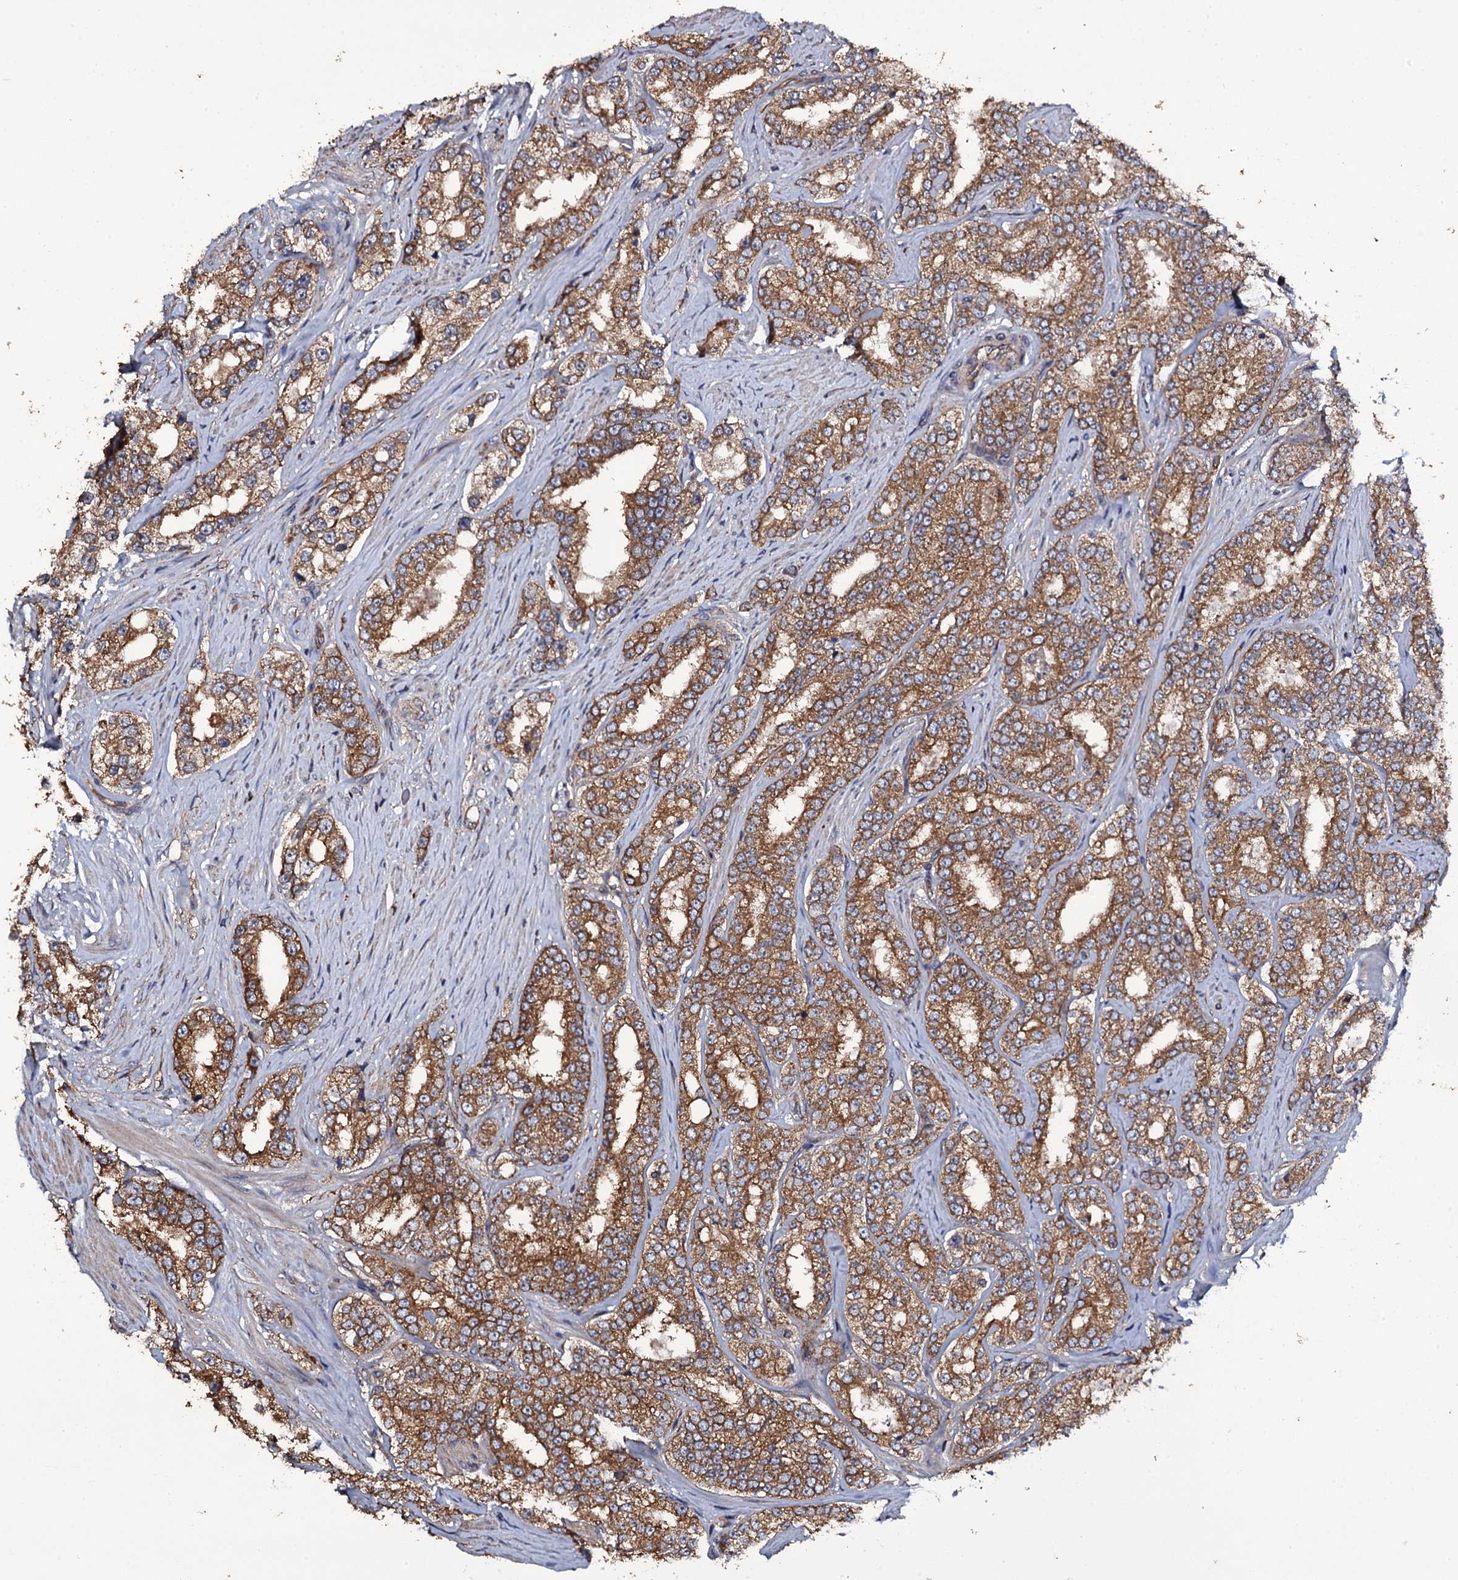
{"staining": {"intensity": "strong", "quantity": ">75%", "location": "cytoplasmic/membranous"}, "tissue": "prostate cancer", "cell_type": "Tumor cells", "image_type": "cancer", "snomed": [{"axis": "morphology", "description": "Normal tissue, NOS"}, {"axis": "morphology", "description": "Adenocarcinoma, High grade"}, {"axis": "topography", "description": "Prostate"}], "caption": "Strong cytoplasmic/membranous expression is seen in approximately >75% of tumor cells in prostate cancer (high-grade adenocarcinoma). Using DAB (3,3'-diaminobenzidine) (brown) and hematoxylin (blue) stains, captured at high magnification using brightfield microscopy.", "gene": "TTC23", "patient": {"sex": "male", "age": 83}}